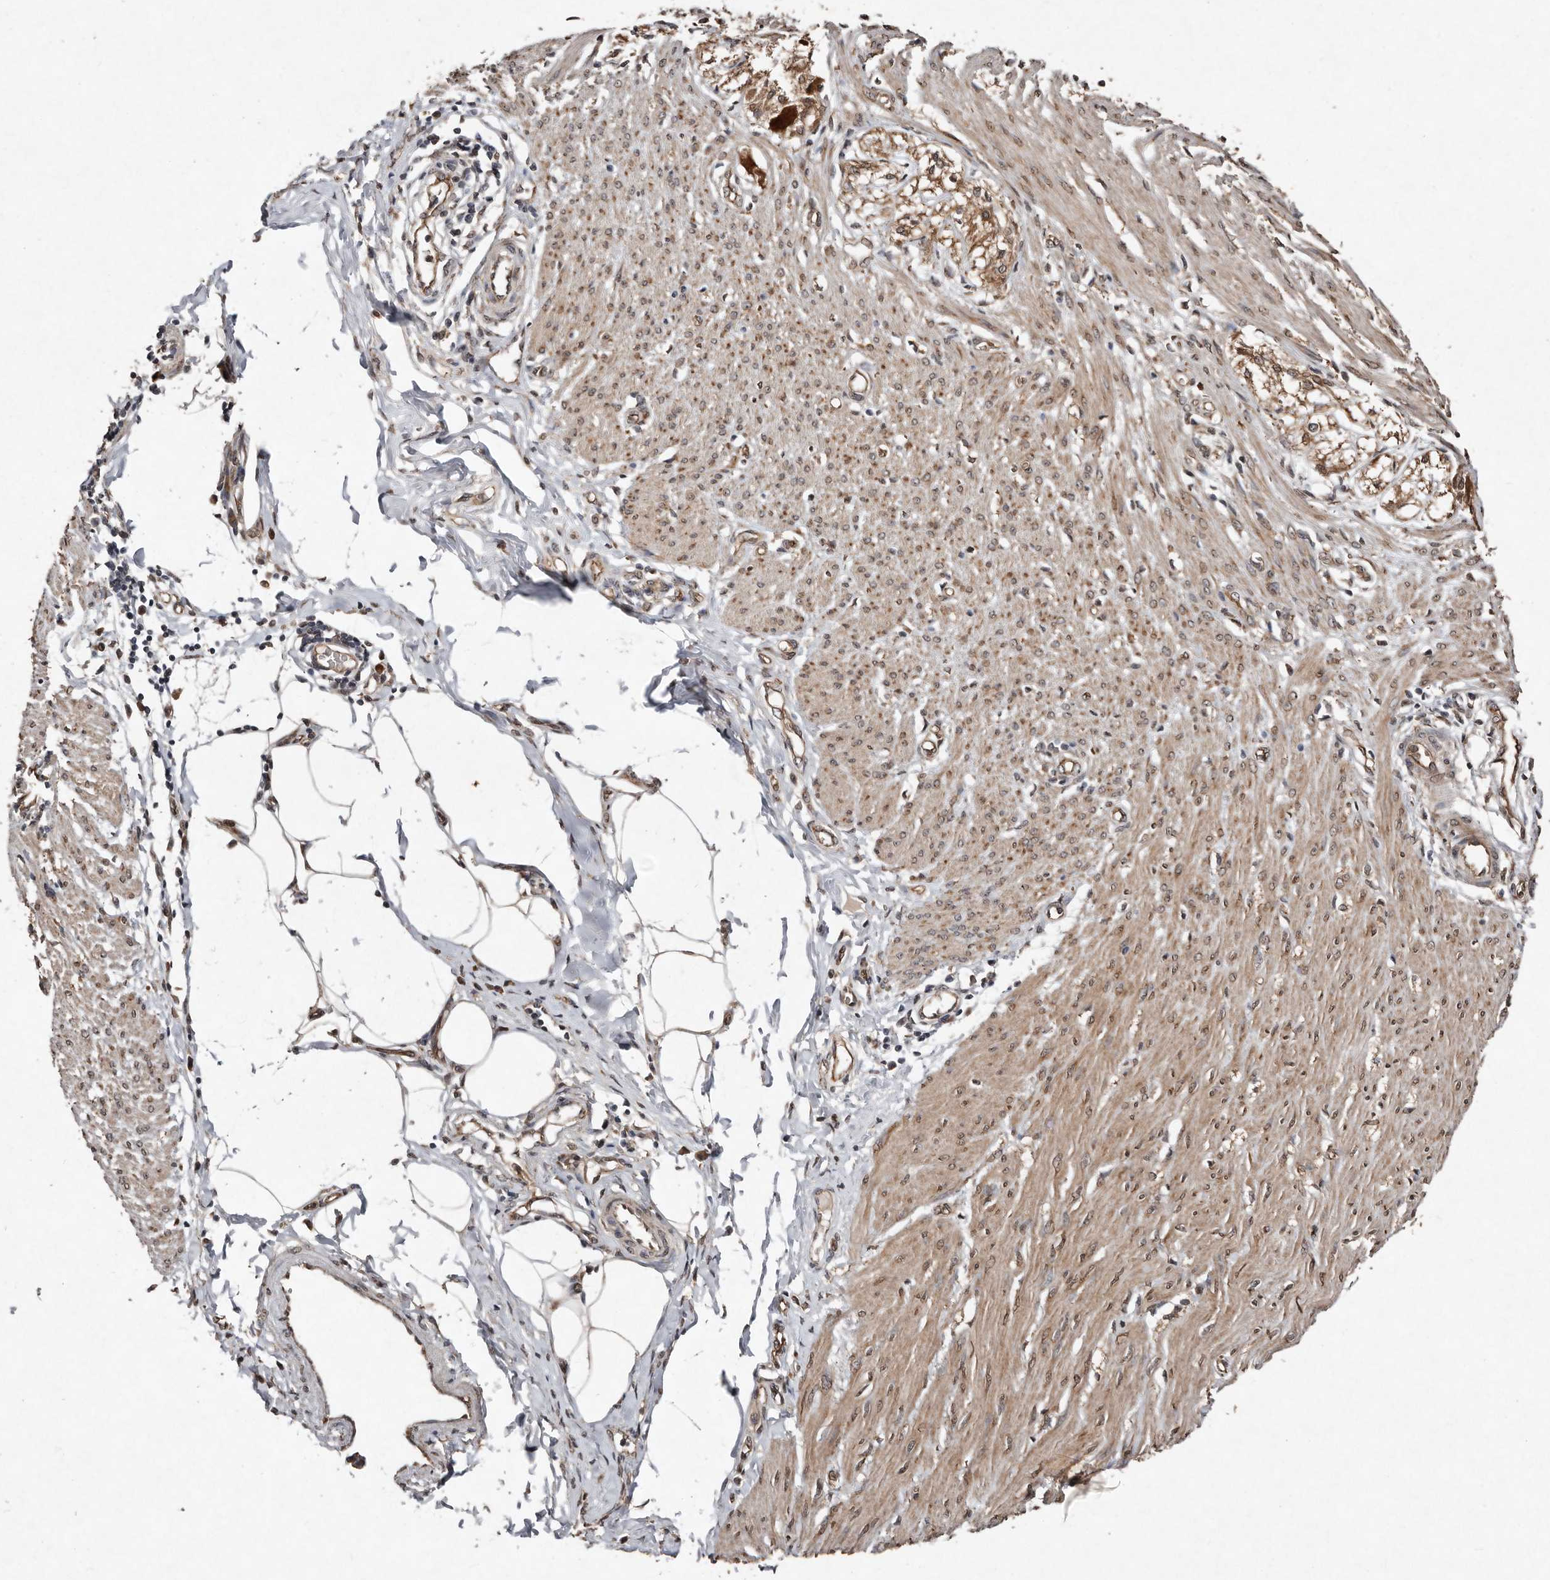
{"staining": {"intensity": "weak", "quantity": ">75%", "location": "cytoplasmic/membranous"}, "tissue": "smooth muscle", "cell_type": "Smooth muscle cells", "image_type": "normal", "snomed": [{"axis": "morphology", "description": "Normal tissue, NOS"}, {"axis": "morphology", "description": "Adenocarcinoma, NOS"}, {"axis": "topography", "description": "Colon"}, {"axis": "topography", "description": "Peripheral nerve tissue"}], "caption": "Protein staining of unremarkable smooth muscle displays weak cytoplasmic/membranous expression in approximately >75% of smooth muscle cells.", "gene": "DIP2C", "patient": {"sex": "male", "age": 14}}